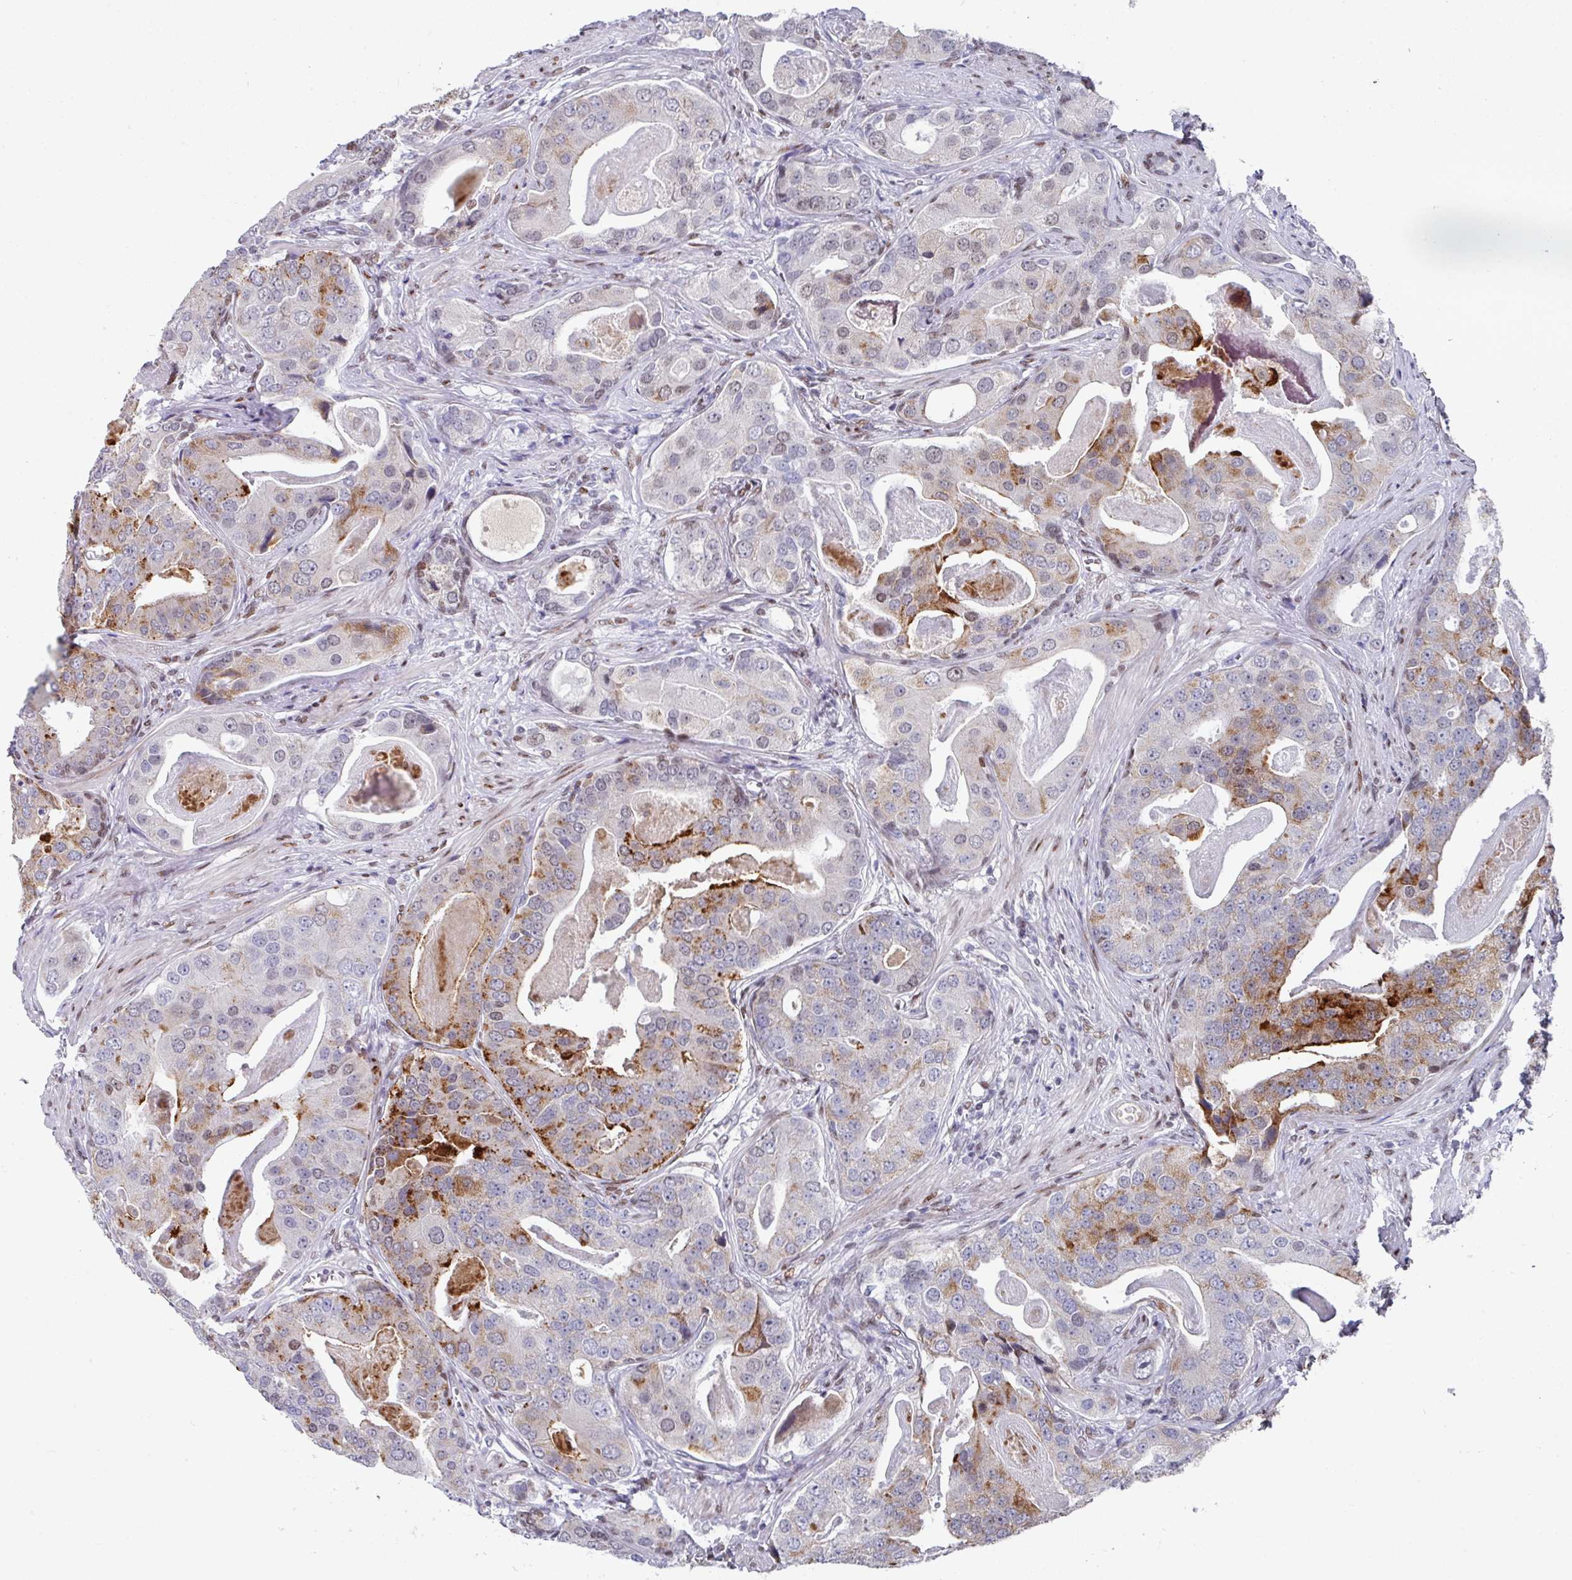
{"staining": {"intensity": "strong", "quantity": "25%-75%", "location": "cytoplasmic/membranous"}, "tissue": "prostate cancer", "cell_type": "Tumor cells", "image_type": "cancer", "snomed": [{"axis": "morphology", "description": "Adenocarcinoma, High grade"}, {"axis": "topography", "description": "Prostate"}], "caption": "A brown stain labels strong cytoplasmic/membranous staining of a protein in prostate high-grade adenocarcinoma tumor cells.", "gene": "CBX7", "patient": {"sex": "male", "age": 71}}